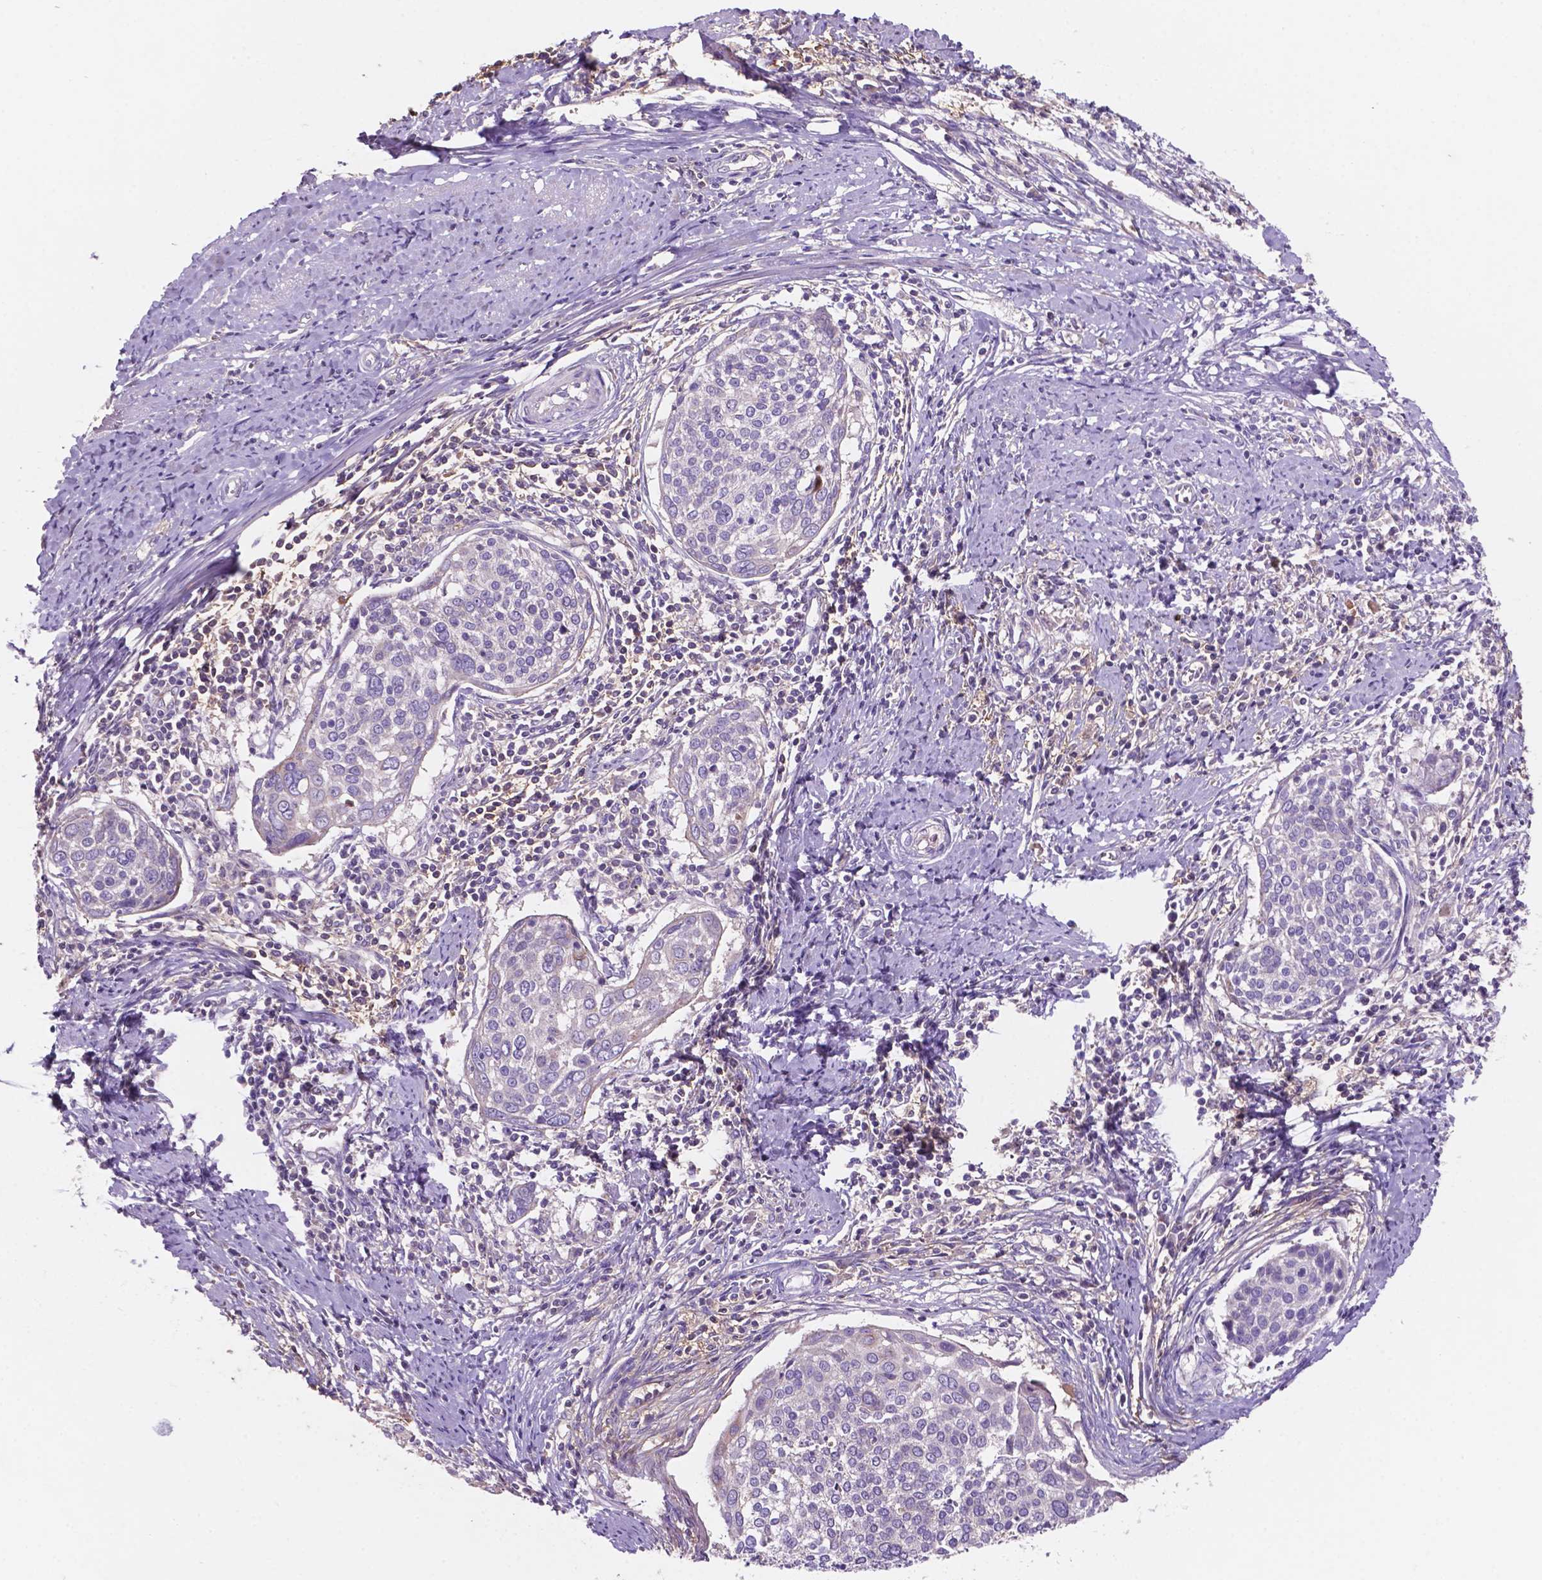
{"staining": {"intensity": "negative", "quantity": "none", "location": "none"}, "tissue": "cervical cancer", "cell_type": "Tumor cells", "image_type": "cancer", "snomed": [{"axis": "morphology", "description": "Squamous cell carcinoma, NOS"}, {"axis": "topography", "description": "Cervix"}], "caption": "Immunohistochemistry (IHC) of cervical cancer demonstrates no expression in tumor cells.", "gene": "MKRN2OS", "patient": {"sex": "female", "age": 39}}